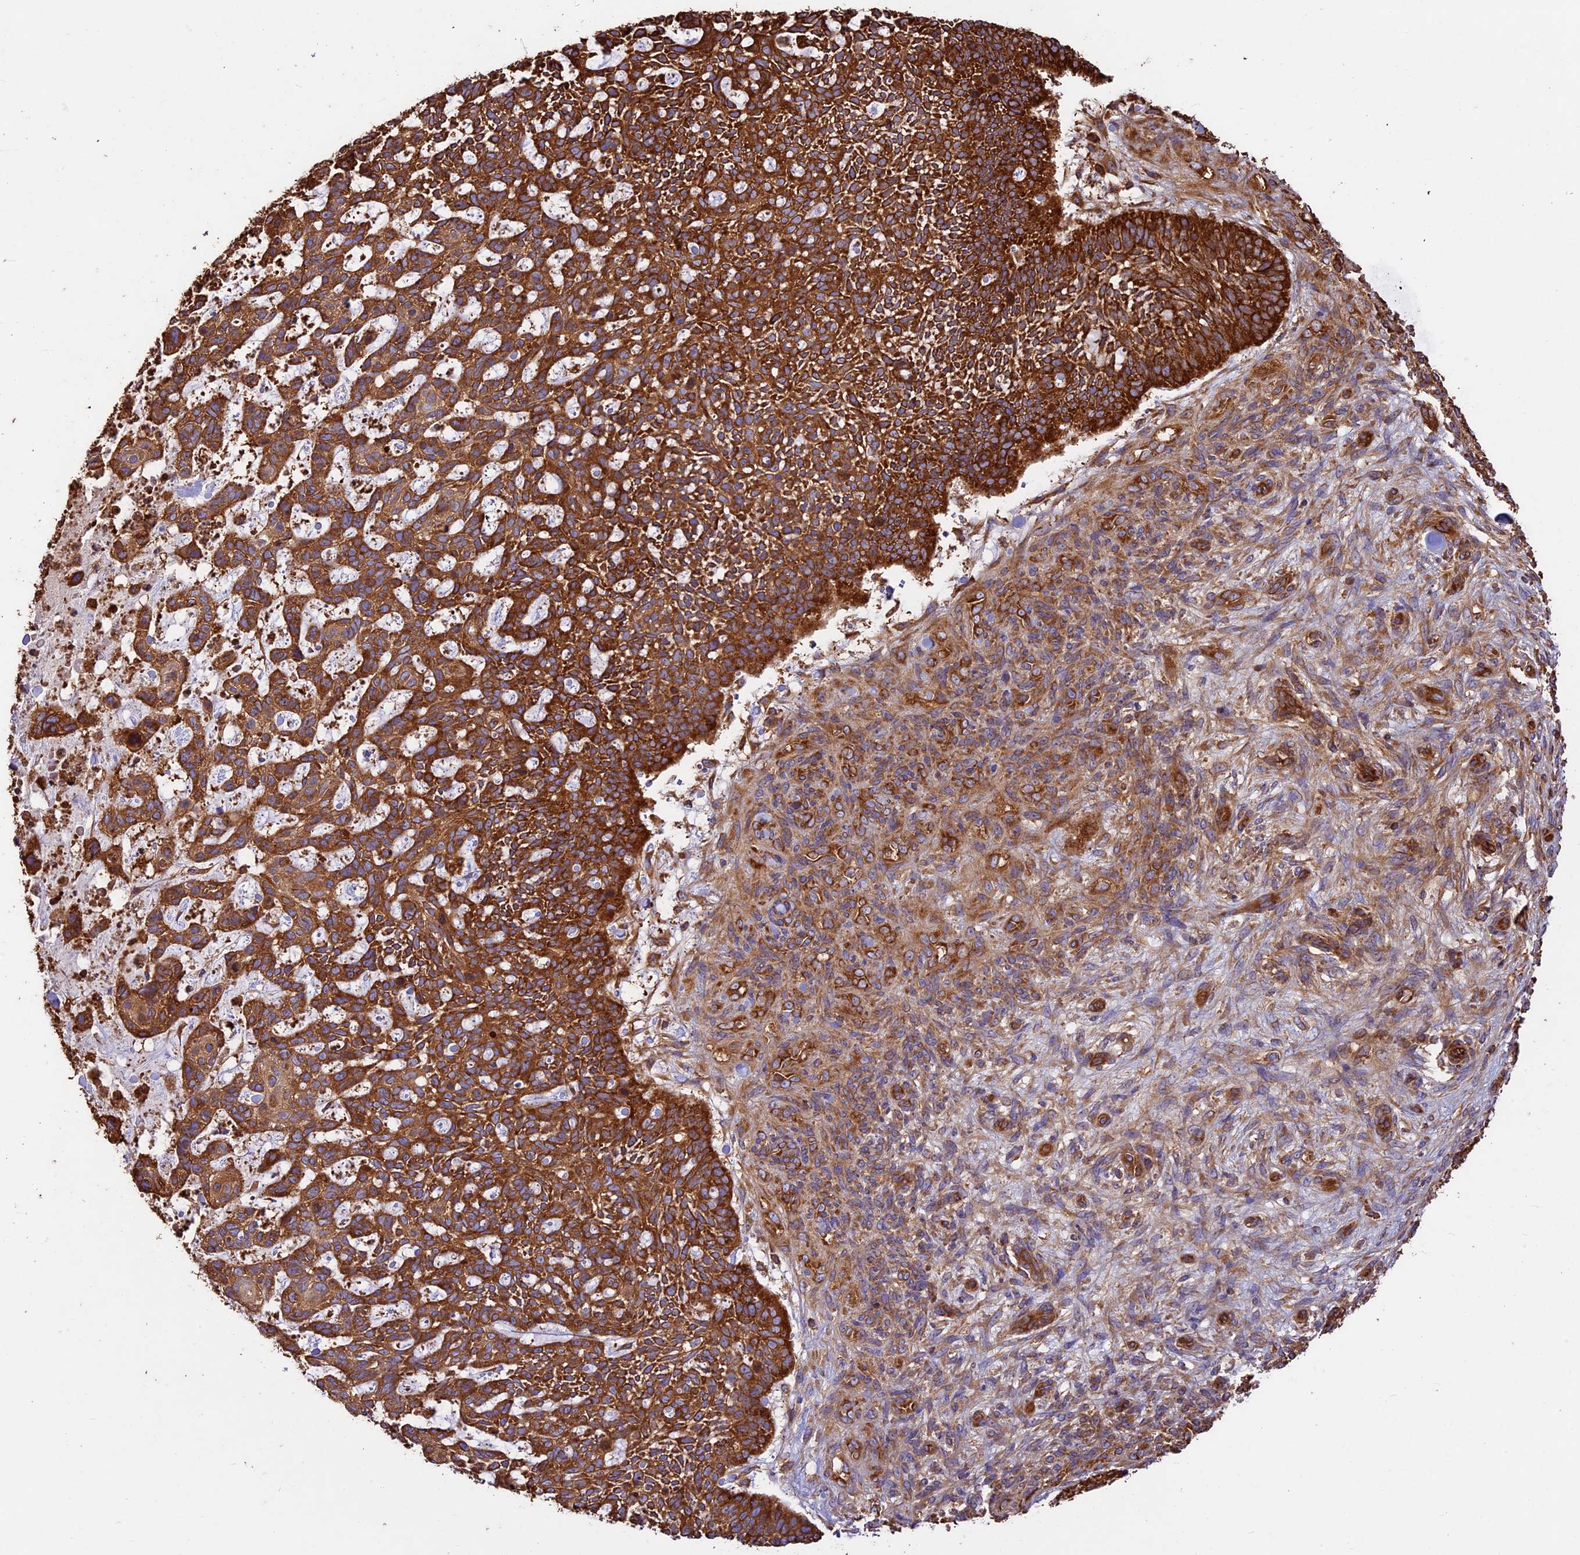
{"staining": {"intensity": "strong", "quantity": ">75%", "location": "cytoplasmic/membranous"}, "tissue": "skin cancer", "cell_type": "Tumor cells", "image_type": "cancer", "snomed": [{"axis": "morphology", "description": "Basal cell carcinoma"}, {"axis": "topography", "description": "Skin"}], "caption": "Approximately >75% of tumor cells in human basal cell carcinoma (skin) display strong cytoplasmic/membranous protein staining as visualized by brown immunohistochemical staining.", "gene": "KARS1", "patient": {"sex": "male", "age": 88}}